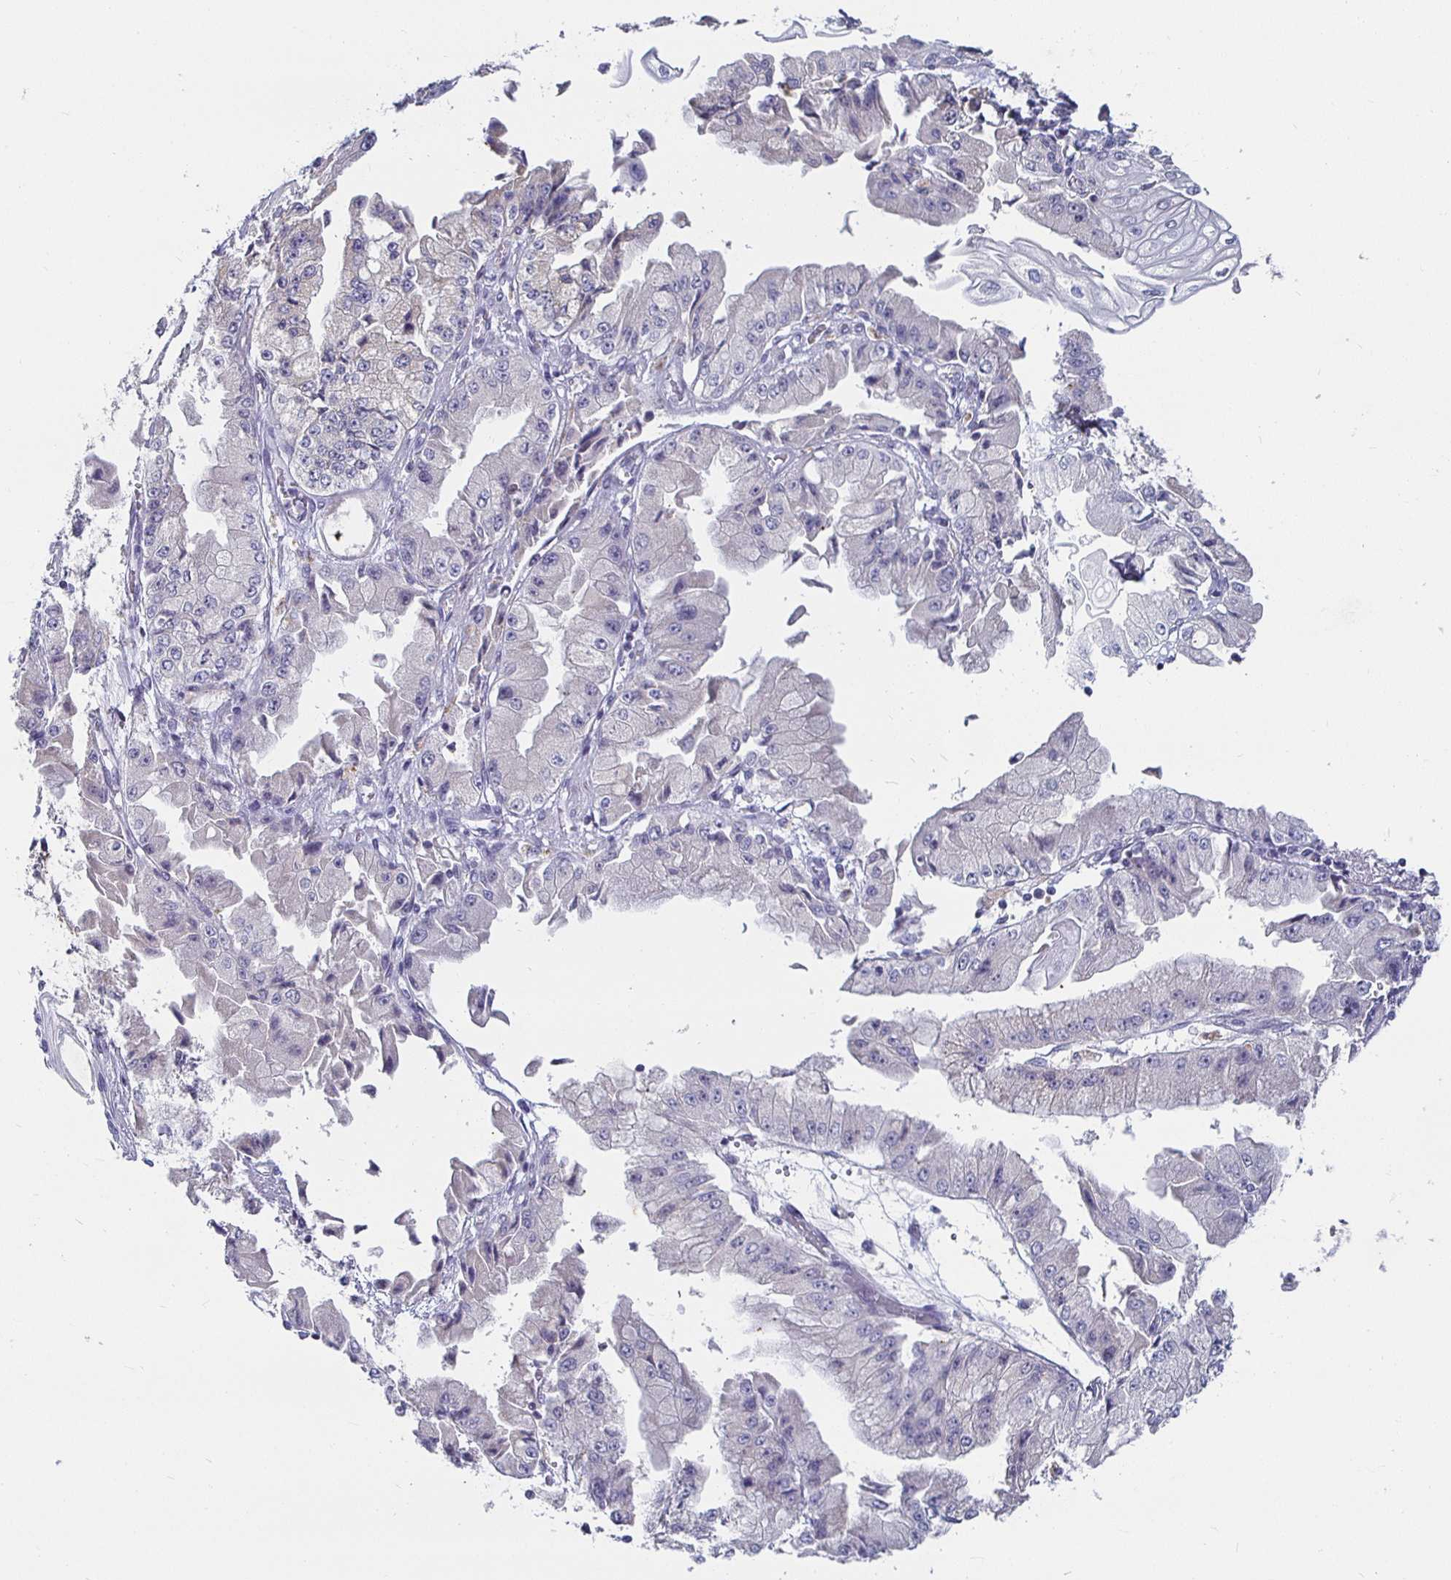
{"staining": {"intensity": "negative", "quantity": "none", "location": "none"}, "tissue": "stomach cancer", "cell_type": "Tumor cells", "image_type": "cancer", "snomed": [{"axis": "morphology", "description": "Adenocarcinoma, NOS"}, {"axis": "topography", "description": "Stomach, upper"}], "caption": "IHC photomicrograph of stomach adenocarcinoma stained for a protein (brown), which exhibits no expression in tumor cells. Nuclei are stained in blue.", "gene": "RNF144B", "patient": {"sex": "female", "age": 74}}